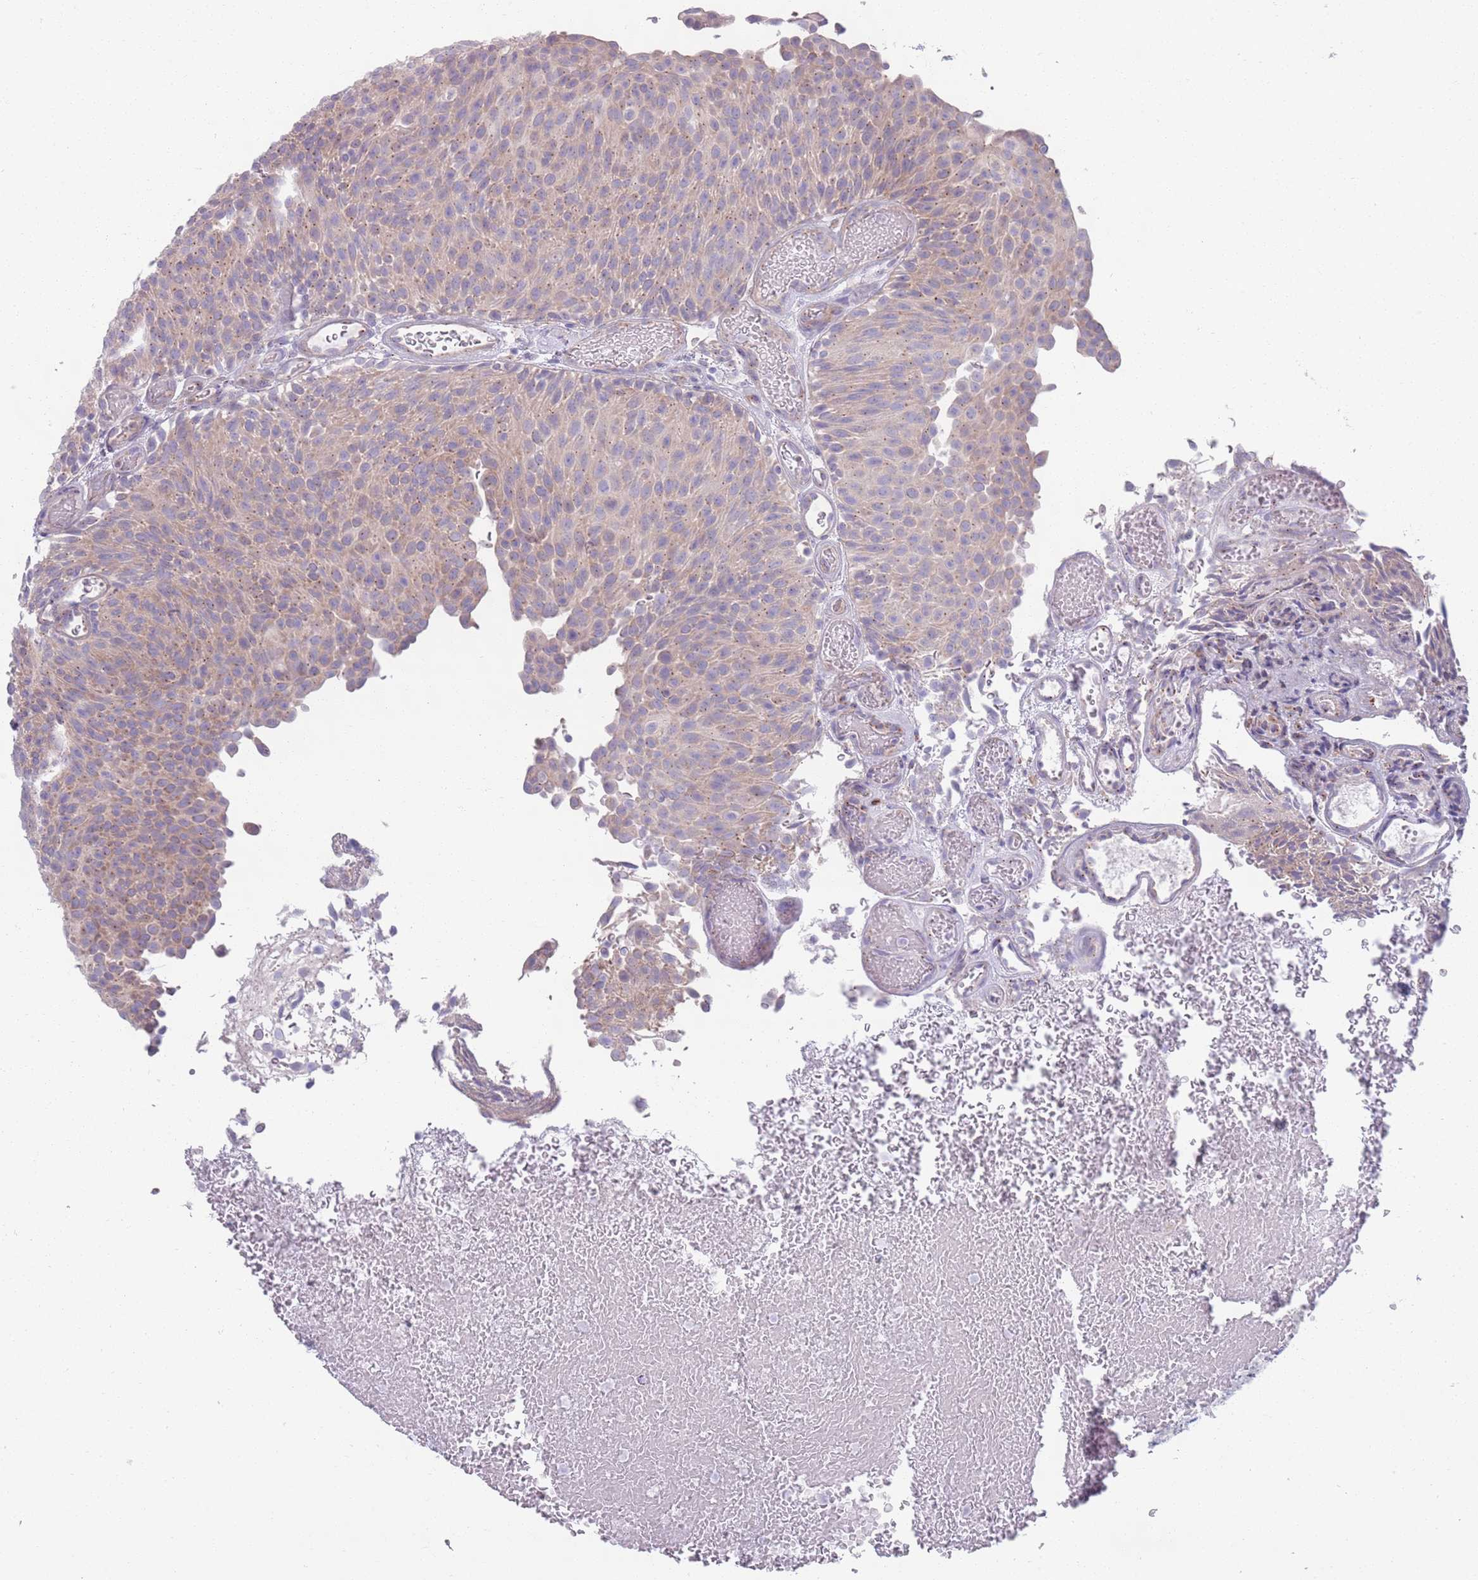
{"staining": {"intensity": "weak", "quantity": ">75%", "location": "cytoplasmic/membranous"}, "tissue": "urothelial cancer", "cell_type": "Tumor cells", "image_type": "cancer", "snomed": [{"axis": "morphology", "description": "Urothelial carcinoma, Low grade"}, {"axis": "topography", "description": "Urinary bladder"}], "caption": "Tumor cells demonstrate weak cytoplasmic/membranous staining in approximately >75% of cells in low-grade urothelial carcinoma.", "gene": "LTB", "patient": {"sex": "male", "age": 78}}